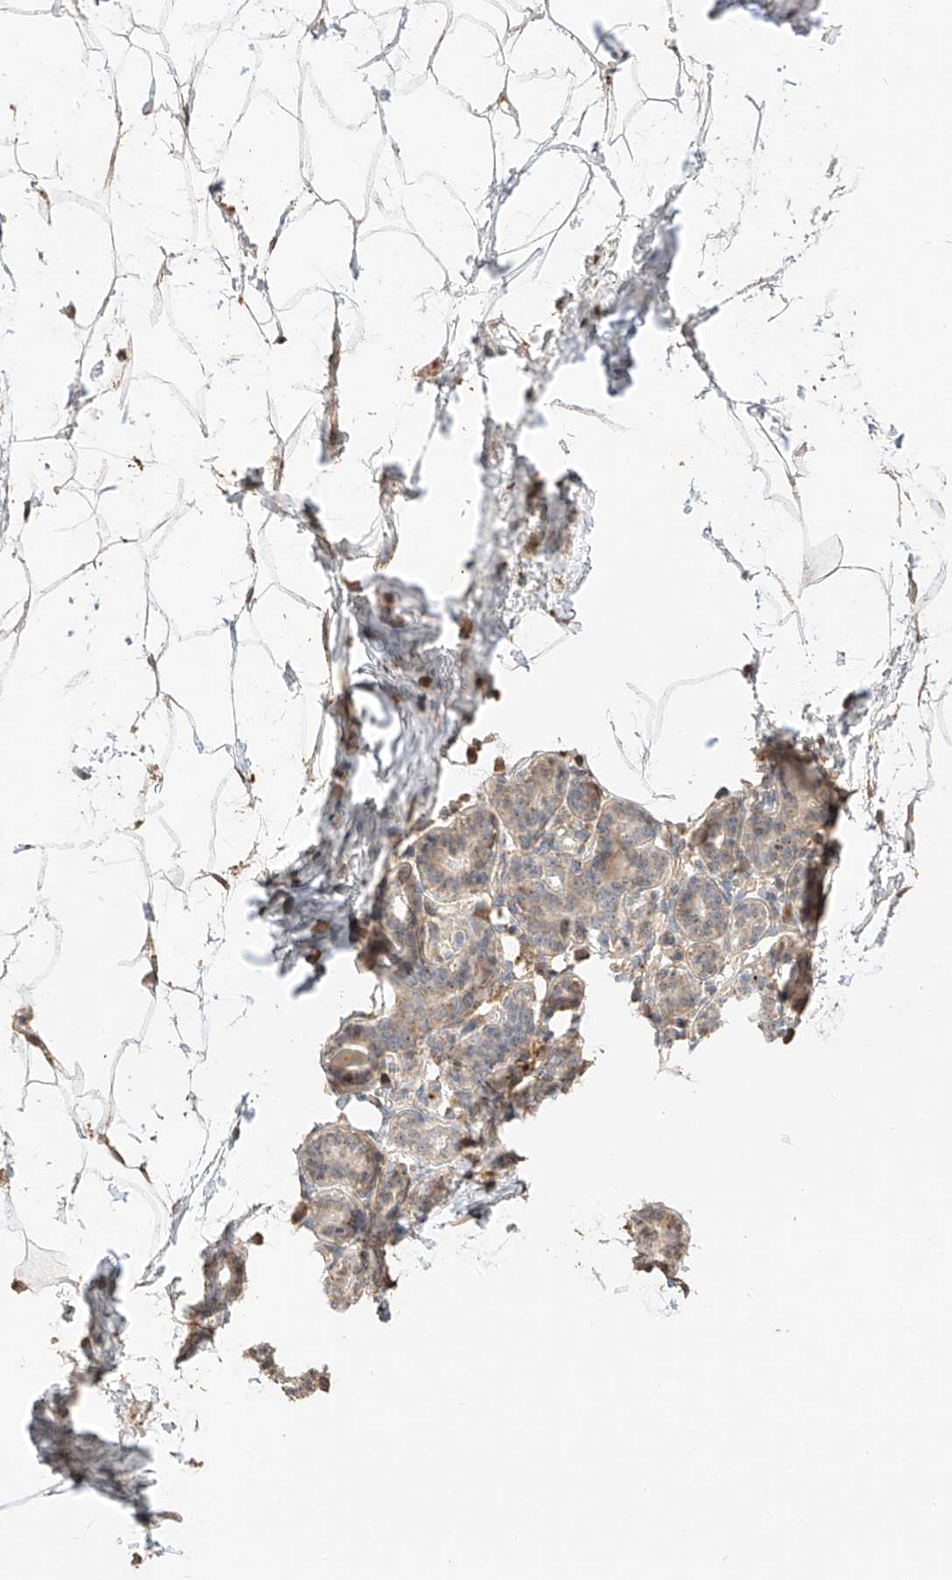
{"staining": {"intensity": "weak", "quantity": ">75%", "location": "cytoplasmic/membranous"}, "tissue": "breast", "cell_type": "Adipocytes", "image_type": "normal", "snomed": [{"axis": "morphology", "description": "Normal tissue, NOS"}, {"axis": "morphology", "description": "Lobular carcinoma"}, {"axis": "topography", "description": "Breast"}], "caption": "Protein staining of normal breast demonstrates weak cytoplasmic/membranous positivity in approximately >75% of adipocytes.", "gene": "SUSD6", "patient": {"sex": "female", "age": 62}}